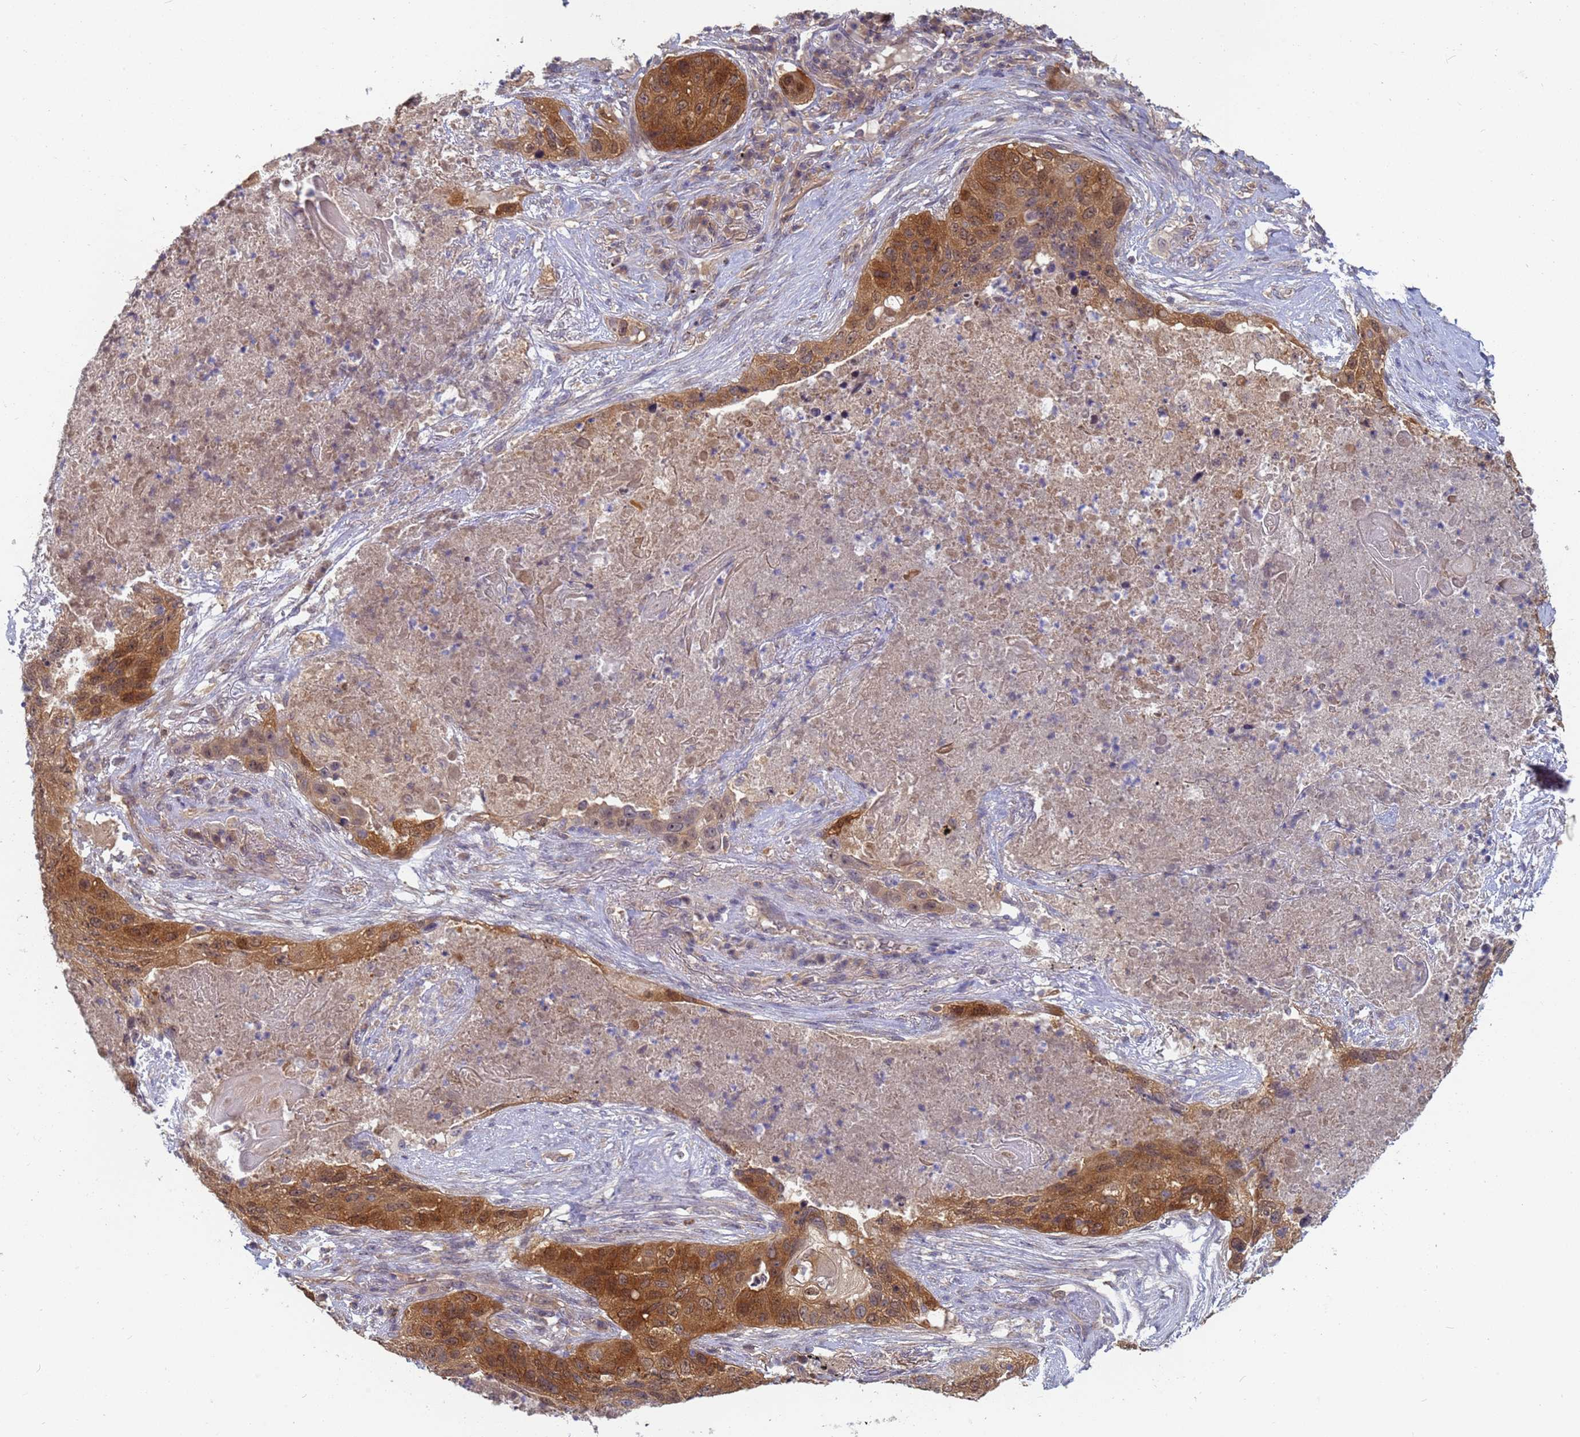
{"staining": {"intensity": "moderate", "quantity": ">75%", "location": "cytoplasmic/membranous,nuclear"}, "tissue": "lung cancer", "cell_type": "Tumor cells", "image_type": "cancer", "snomed": [{"axis": "morphology", "description": "Squamous cell carcinoma, NOS"}, {"axis": "topography", "description": "Lung"}], "caption": "Protein staining of lung cancer (squamous cell carcinoma) tissue shows moderate cytoplasmic/membranous and nuclear positivity in approximately >75% of tumor cells.", "gene": "SHARPIN", "patient": {"sex": "female", "age": 63}}